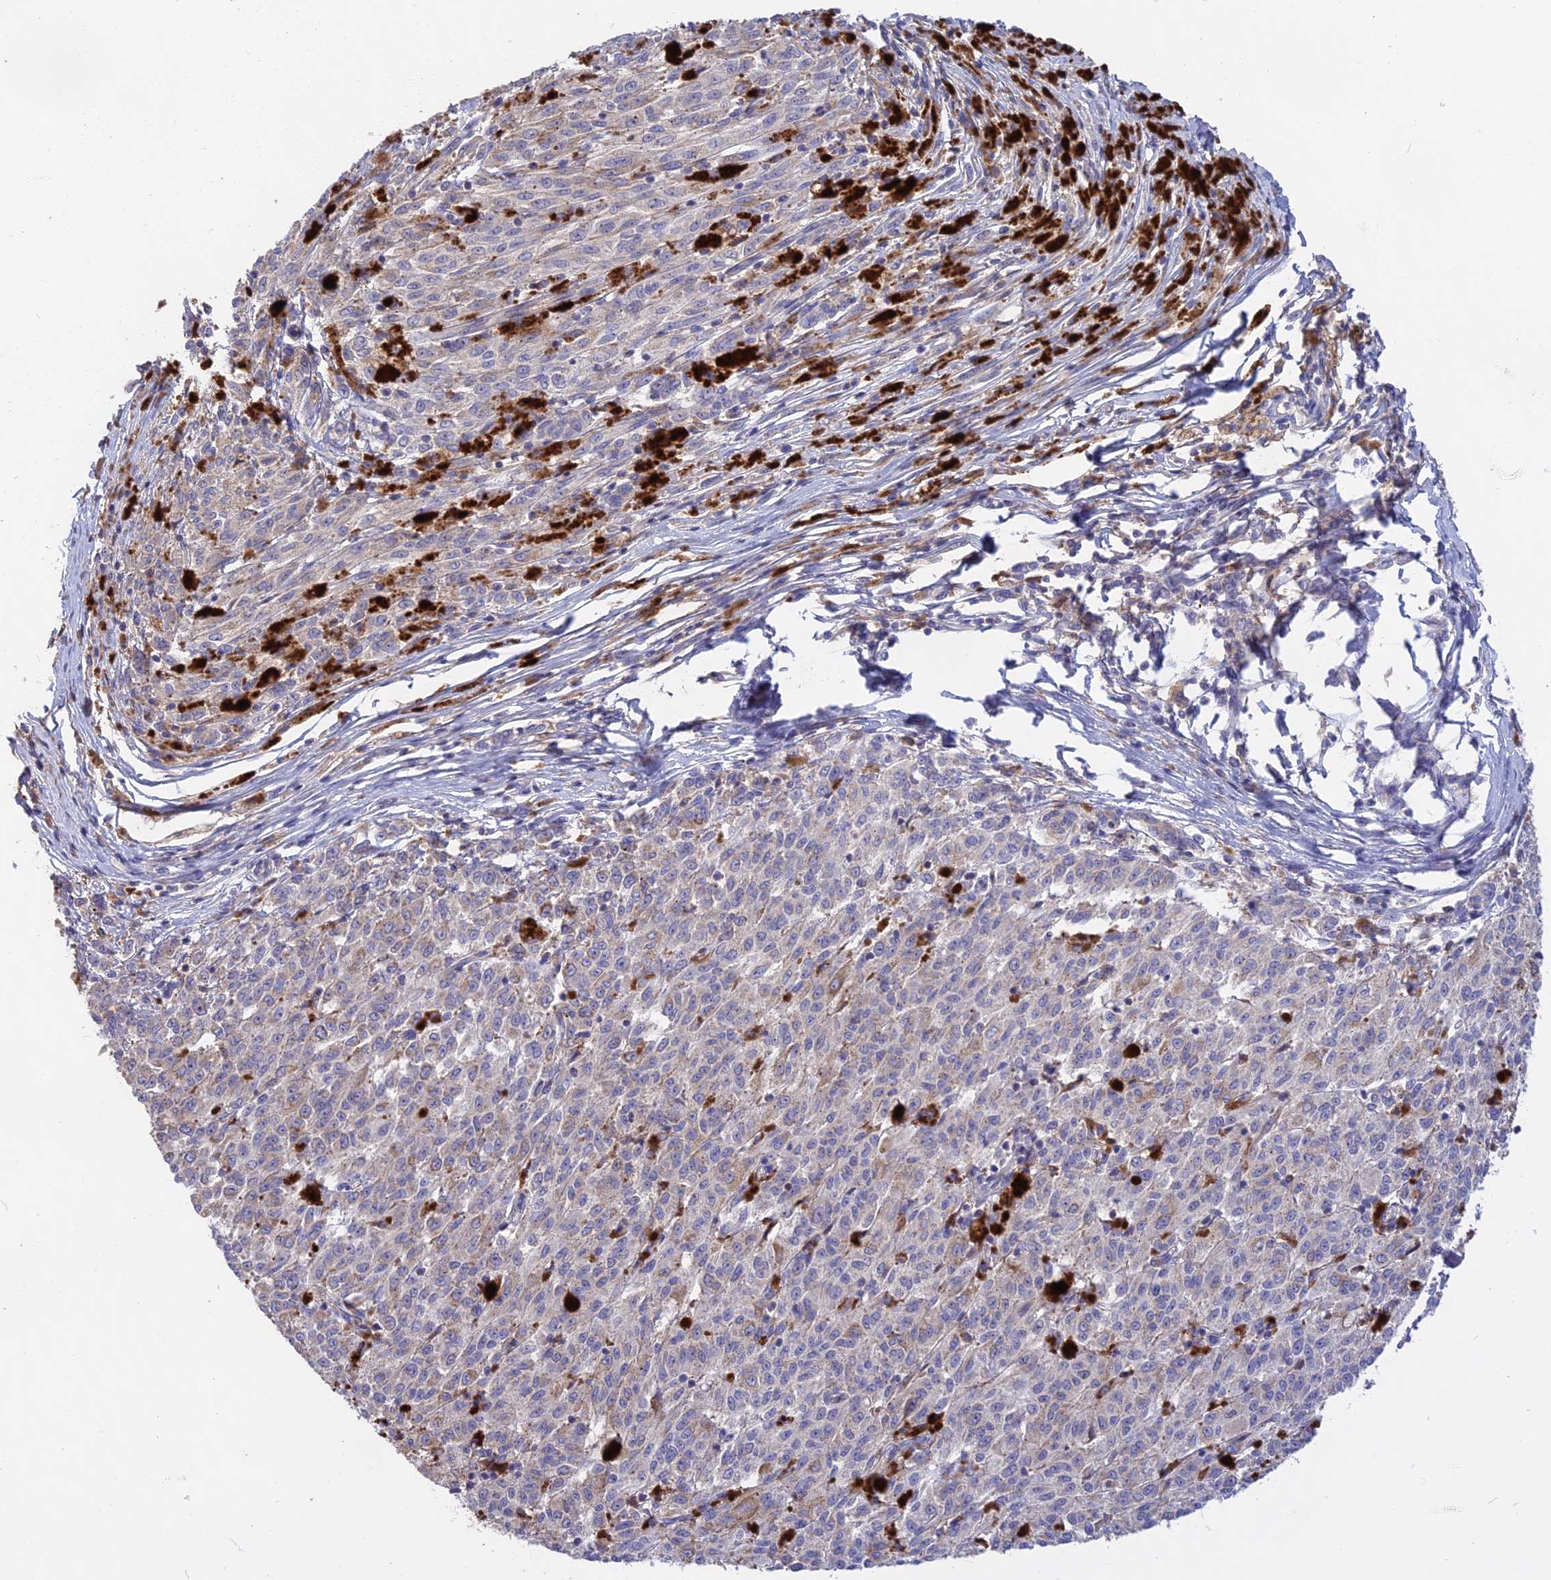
{"staining": {"intensity": "weak", "quantity": "25%-75%", "location": "cytoplasmic/membranous"}, "tissue": "melanoma", "cell_type": "Tumor cells", "image_type": "cancer", "snomed": [{"axis": "morphology", "description": "Malignant melanoma, NOS"}, {"axis": "topography", "description": "Skin"}], "caption": "Immunohistochemistry (IHC) photomicrograph of malignant melanoma stained for a protein (brown), which demonstrates low levels of weak cytoplasmic/membranous positivity in about 25%-75% of tumor cells.", "gene": "NUDT8", "patient": {"sex": "female", "age": 52}}